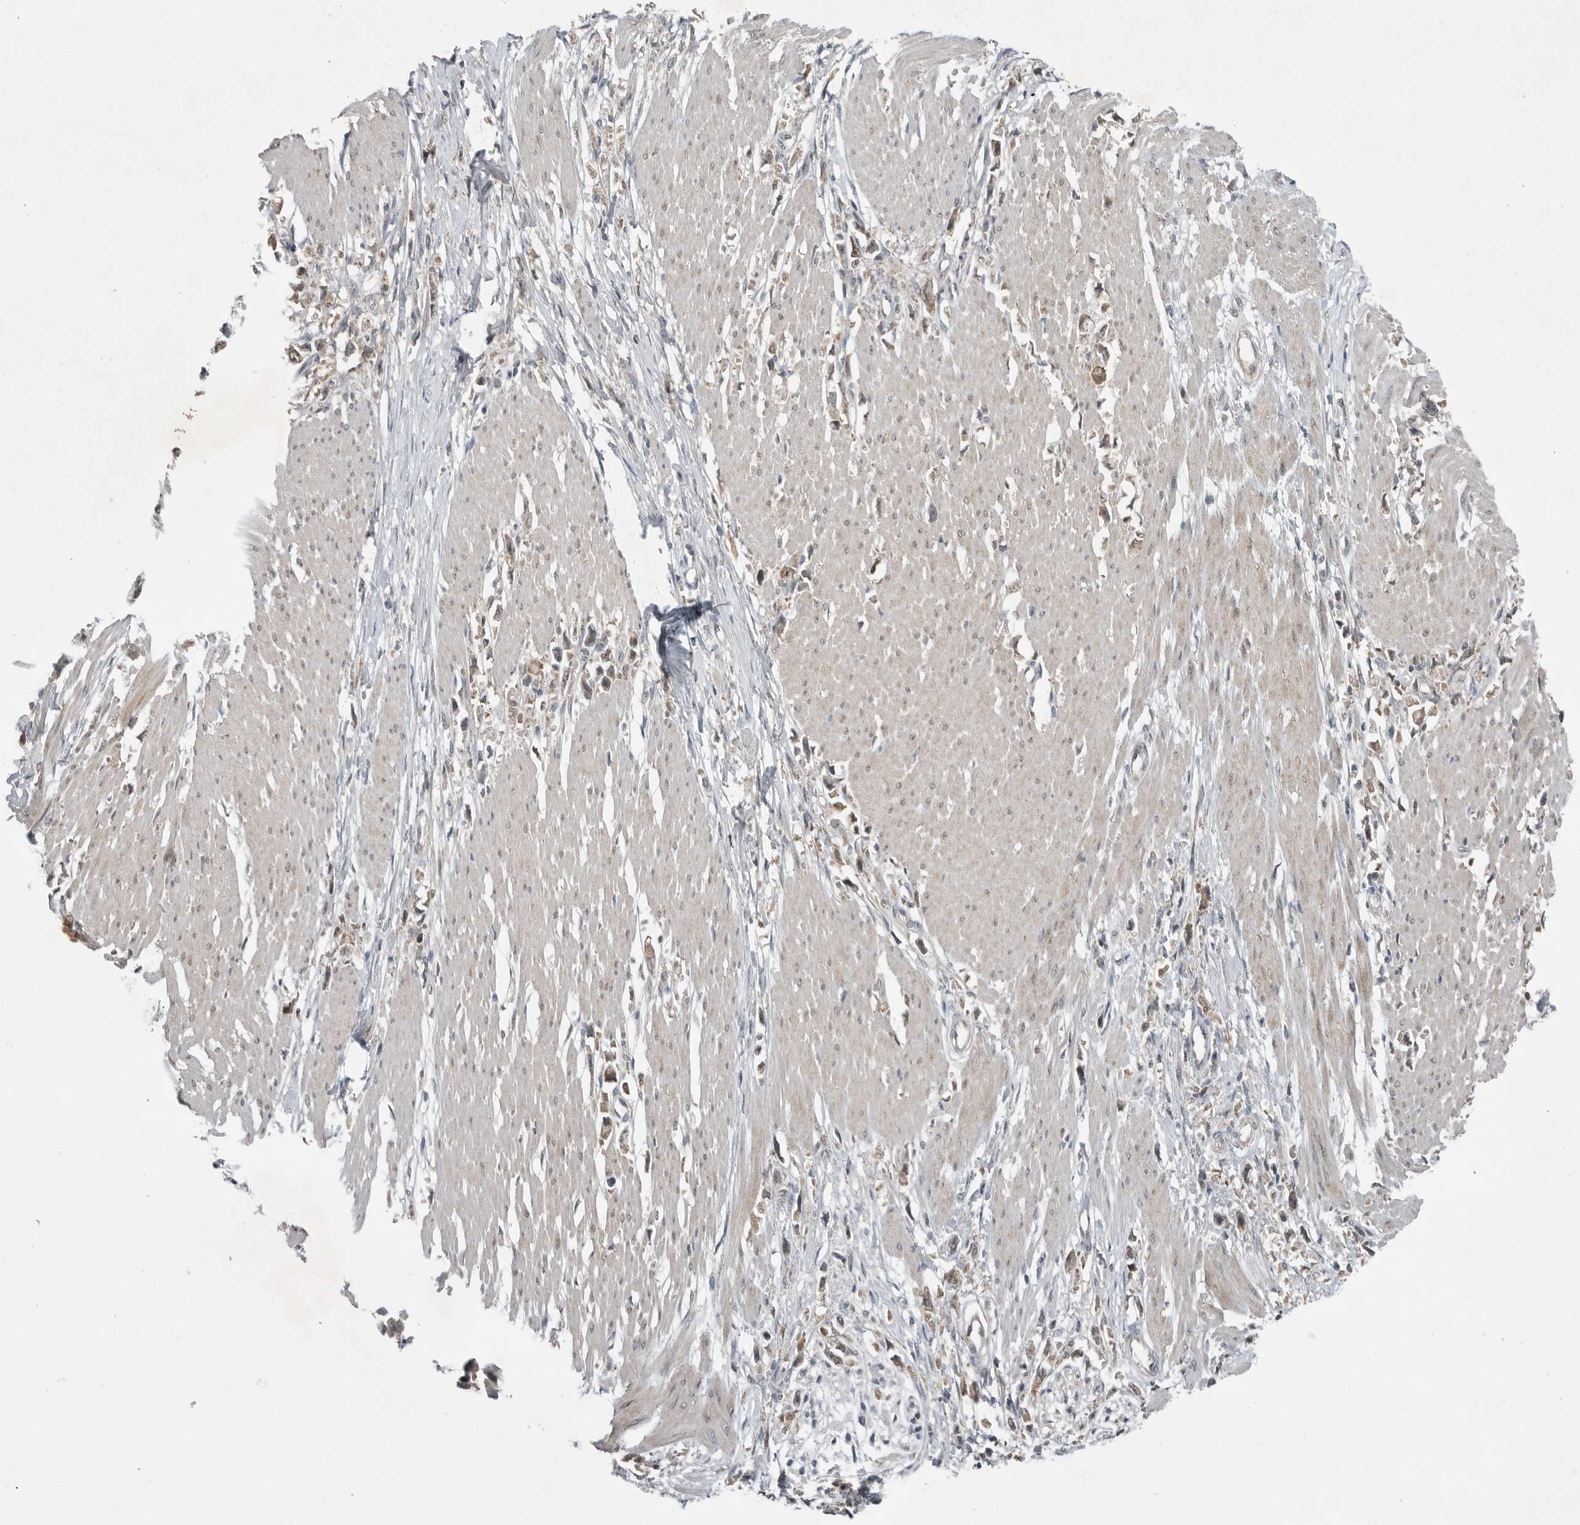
{"staining": {"intensity": "weak", "quantity": ">75%", "location": "cytoplasmic/membranous"}, "tissue": "stomach cancer", "cell_type": "Tumor cells", "image_type": "cancer", "snomed": [{"axis": "morphology", "description": "Adenocarcinoma, NOS"}, {"axis": "topography", "description": "Stomach"}], "caption": "Human adenocarcinoma (stomach) stained for a protein (brown) exhibits weak cytoplasmic/membranous positive positivity in about >75% of tumor cells.", "gene": "MFAP3L", "patient": {"sex": "female", "age": 59}}